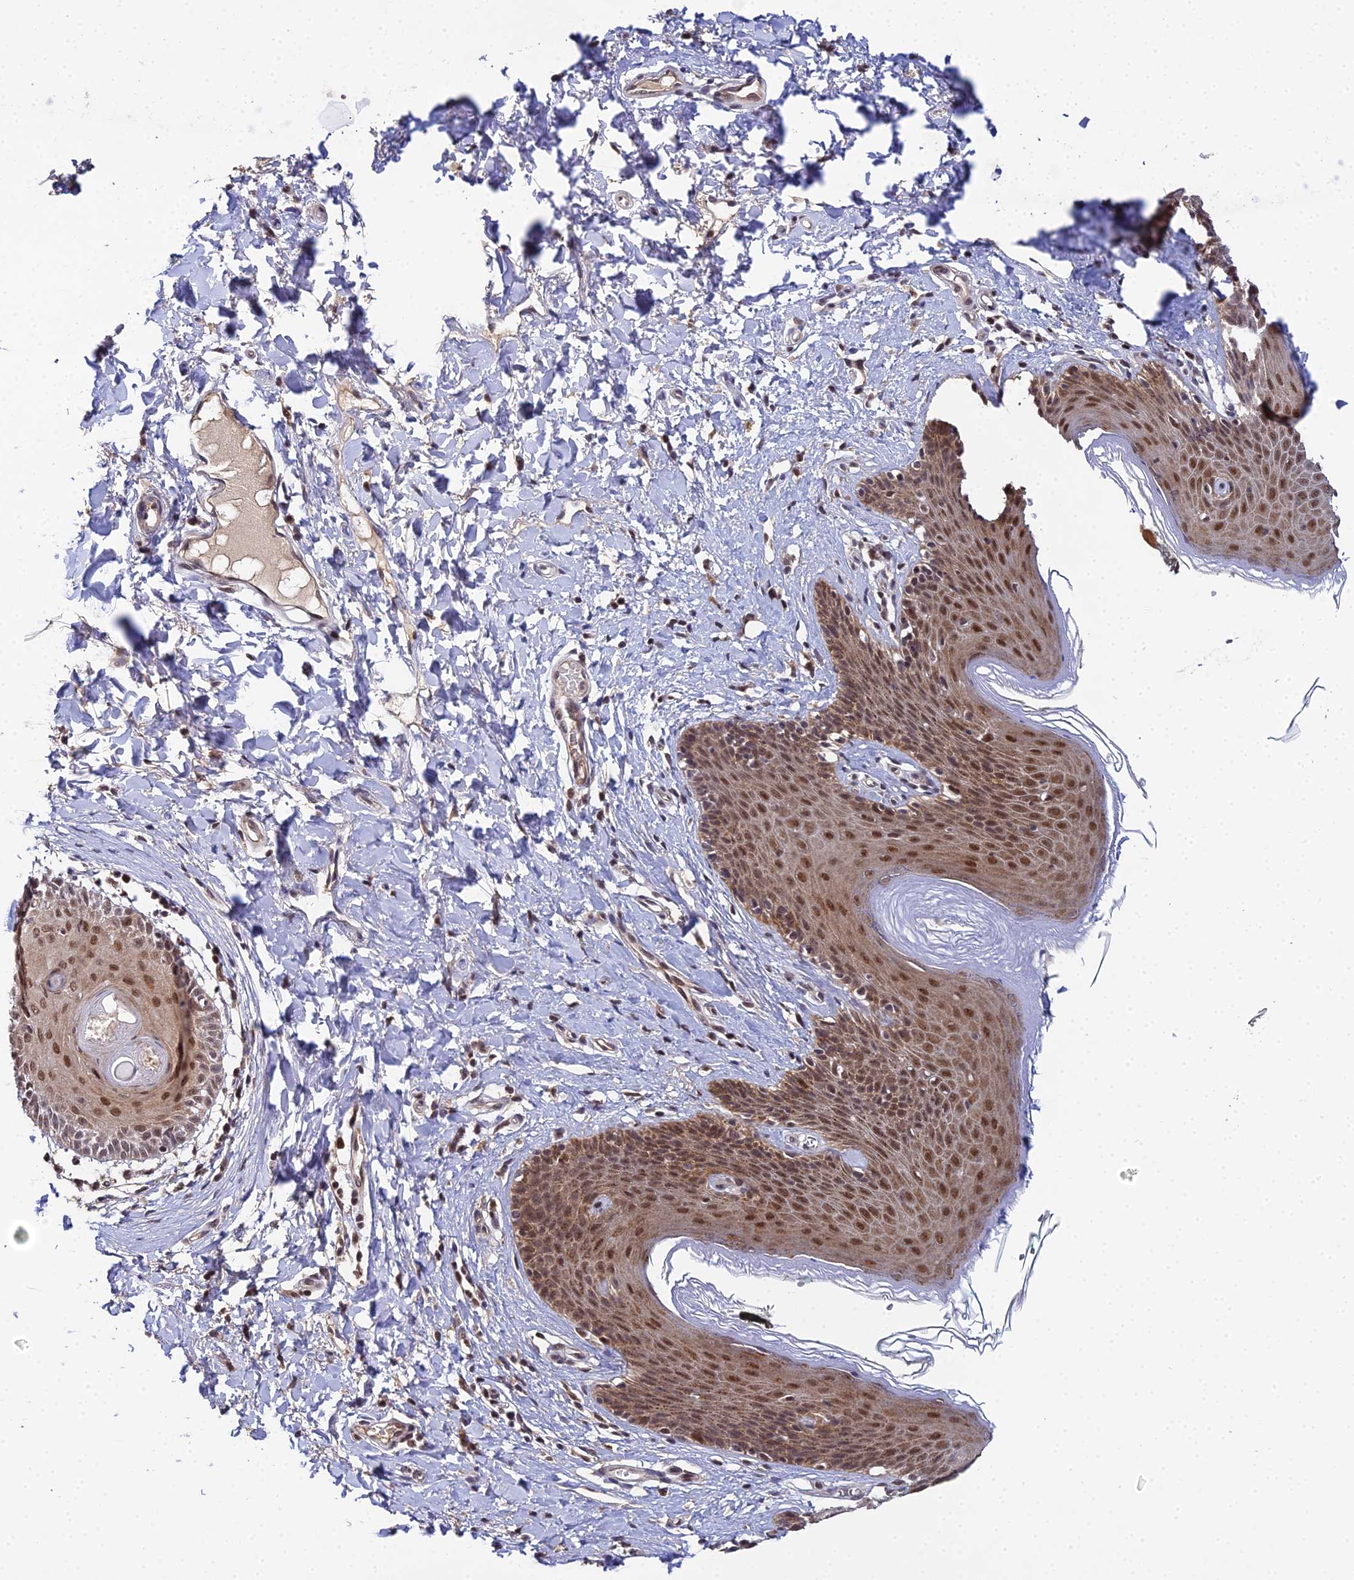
{"staining": {"intensity": "moderate", "quantity": ">75%", "location": "cytoplasmic/membranous,nuclear"}, "tissue": "skin", "cell_type": "Epidermal cells", "image_type": "normal", "snomed": [{"axis": "morphology", "description": "Normal tissue, NOS"}, {"axis": "topography", "description": "Vulva"}], "caption": "This micrograph reveals IHC staining of benign skin, with medium moderate cytoplasmic/membranous,nuclear expression in approximately >75% of epidermal cells.", "gene": "BIVM", "patient": {"sex": "female", "age": 66}}